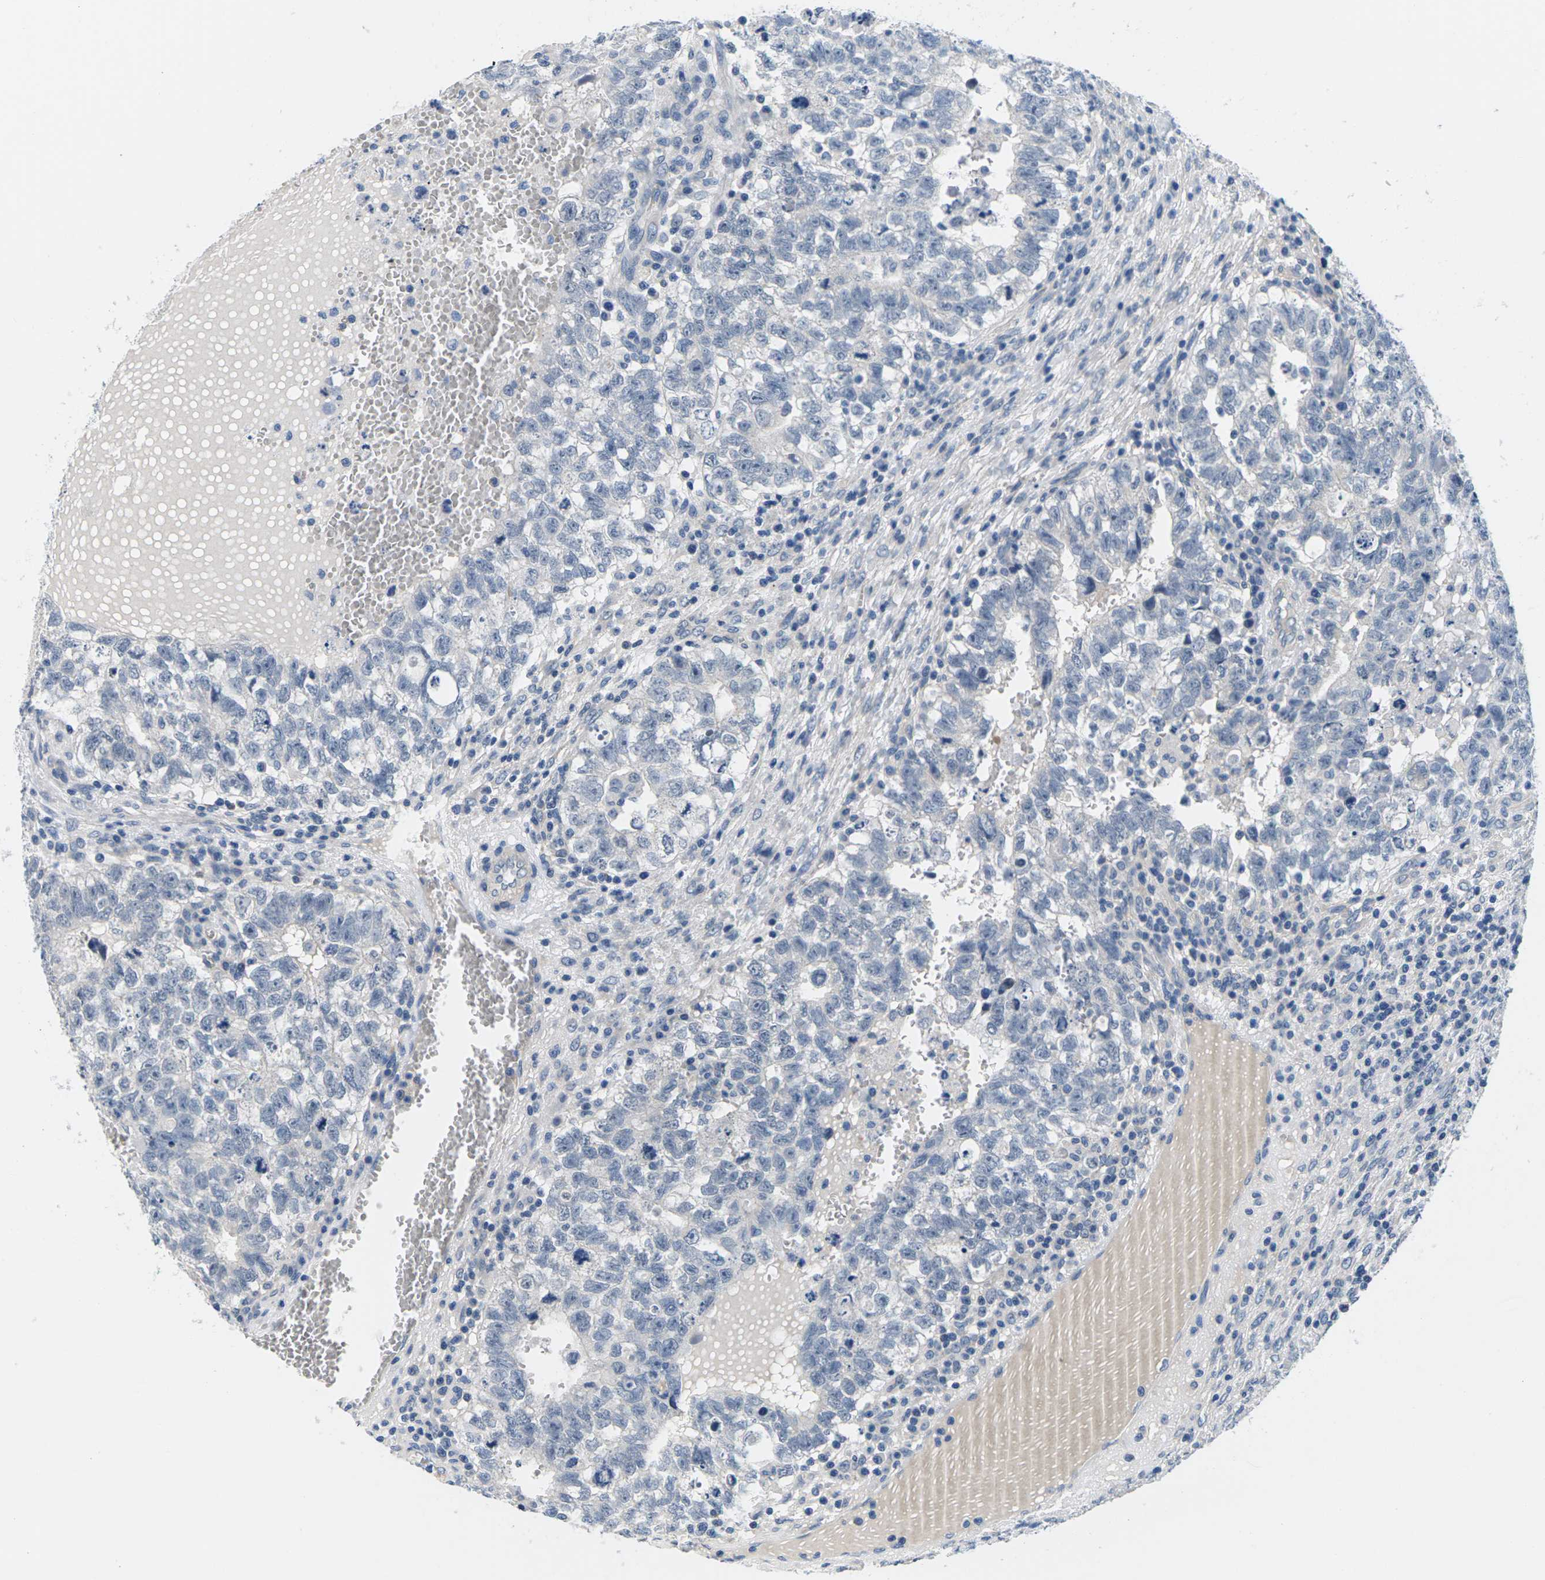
{"staining": {"intensity": "negative", "quantity": "none", "location": "none"}, "tissue": "testis cancer", "cell_type": "Tumor cells", "image_type": "cancer", "snomed": [{"axis": "morphology", "description": "Seminoma, NOS"}, {"axis": "morphology", "description": "Carcinoma, Embryonal, NOS"}, {"axis": "topography", "description": "Testis"}], "caption": "High magnification brightfield microscopy of embryonal carcinoma (testis) stained with DAB (brown) and counterstained with hematoxylin (blue): tumor cells show no significant expression.", "gene": "TSPAN2", "patient": {"sex": "male", "age": 38}}